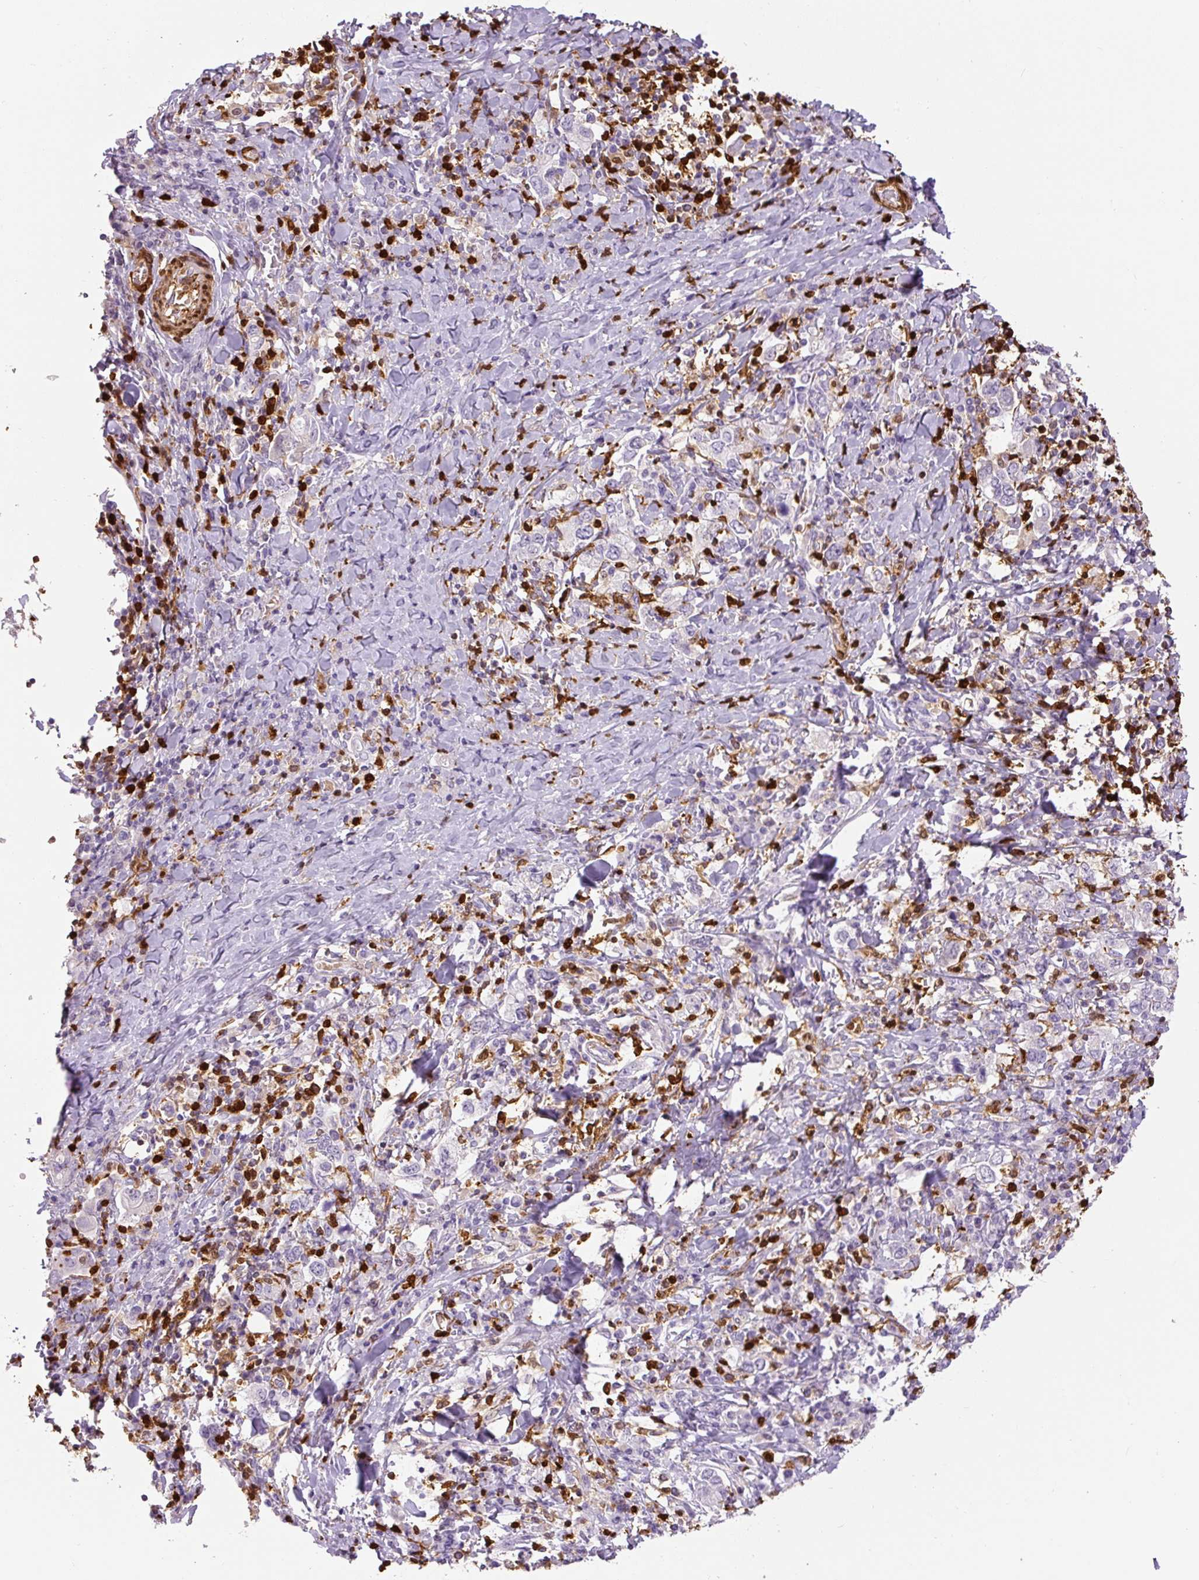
{"staining": {"intensity": "negative", "quantity": "none", "location": "none"}, "tissue": "stomach cancer", "cell_type": "Tumor cells", "image_type": "cancer", "snomed": [{"axis": "morphology", "description": "Adenocarcinoma, NOS"}, {"axis": "topography", "description": "Stomach, upper"}, {"axis": "topography", "description": "Stomach"}], "caption": "Tumor cells show no significant protein positivity in stomach cancer.", "gene": "S100A4", "patient": {"sex": "male", "age": 62}}